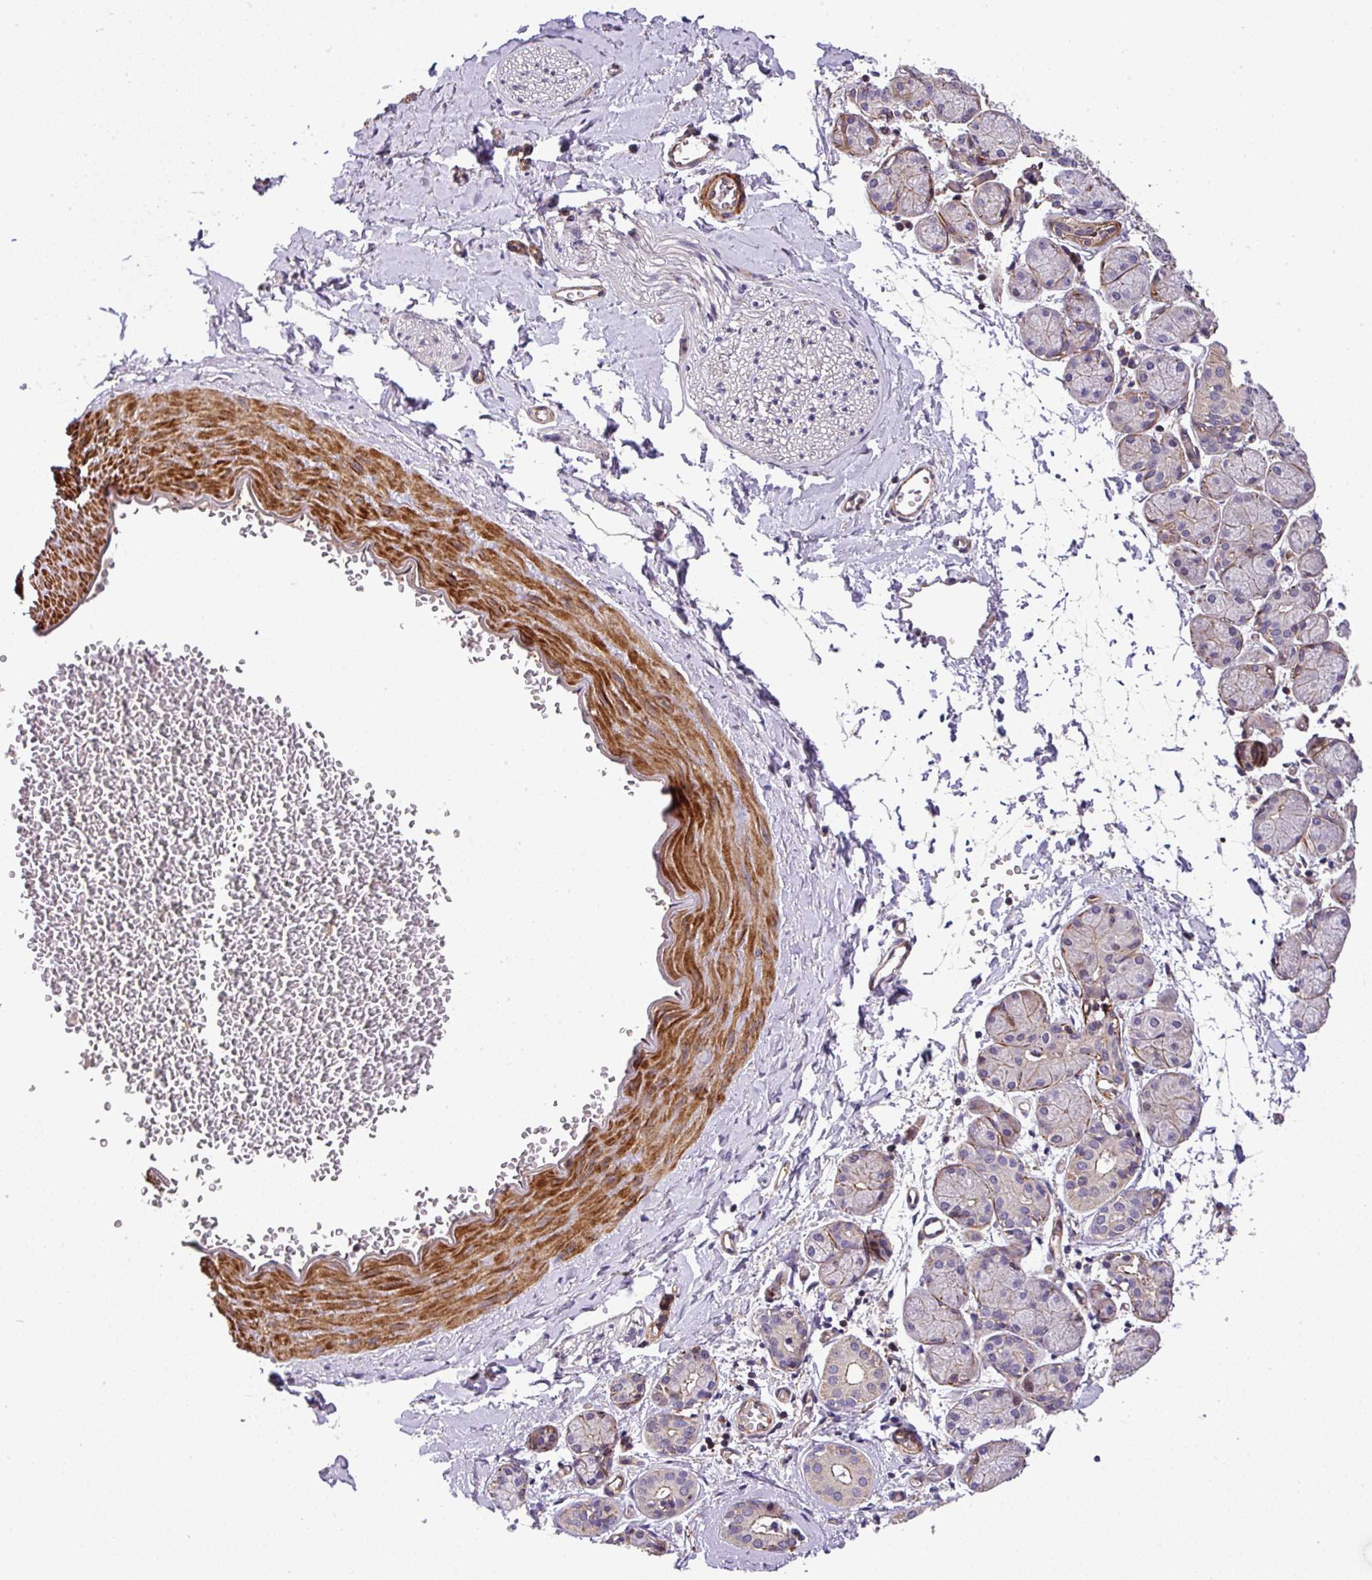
{"staining": {"intensity": "negative", "quantity": "none", "location": "none"}, "tissue": "soft tissue", "cell_type": "Chondrocytes", "image_type": "normal", "snomed": [{"axis": "morphology", "description": "Normal tissue, NOS"}, {"axis": "topography", "description": "Salivary gland"}, {"axis": "topography", "description": "Peripheral nerve tissue"}], "caption": "Immunohistochemical staining of normal soft tissue displays no significant staining in chondrocytes. (DAB IHC visualized using brightfield microscopy, high magnification).", "gene": "CASS4", "patient": {"sex": "female", "age": 24}}